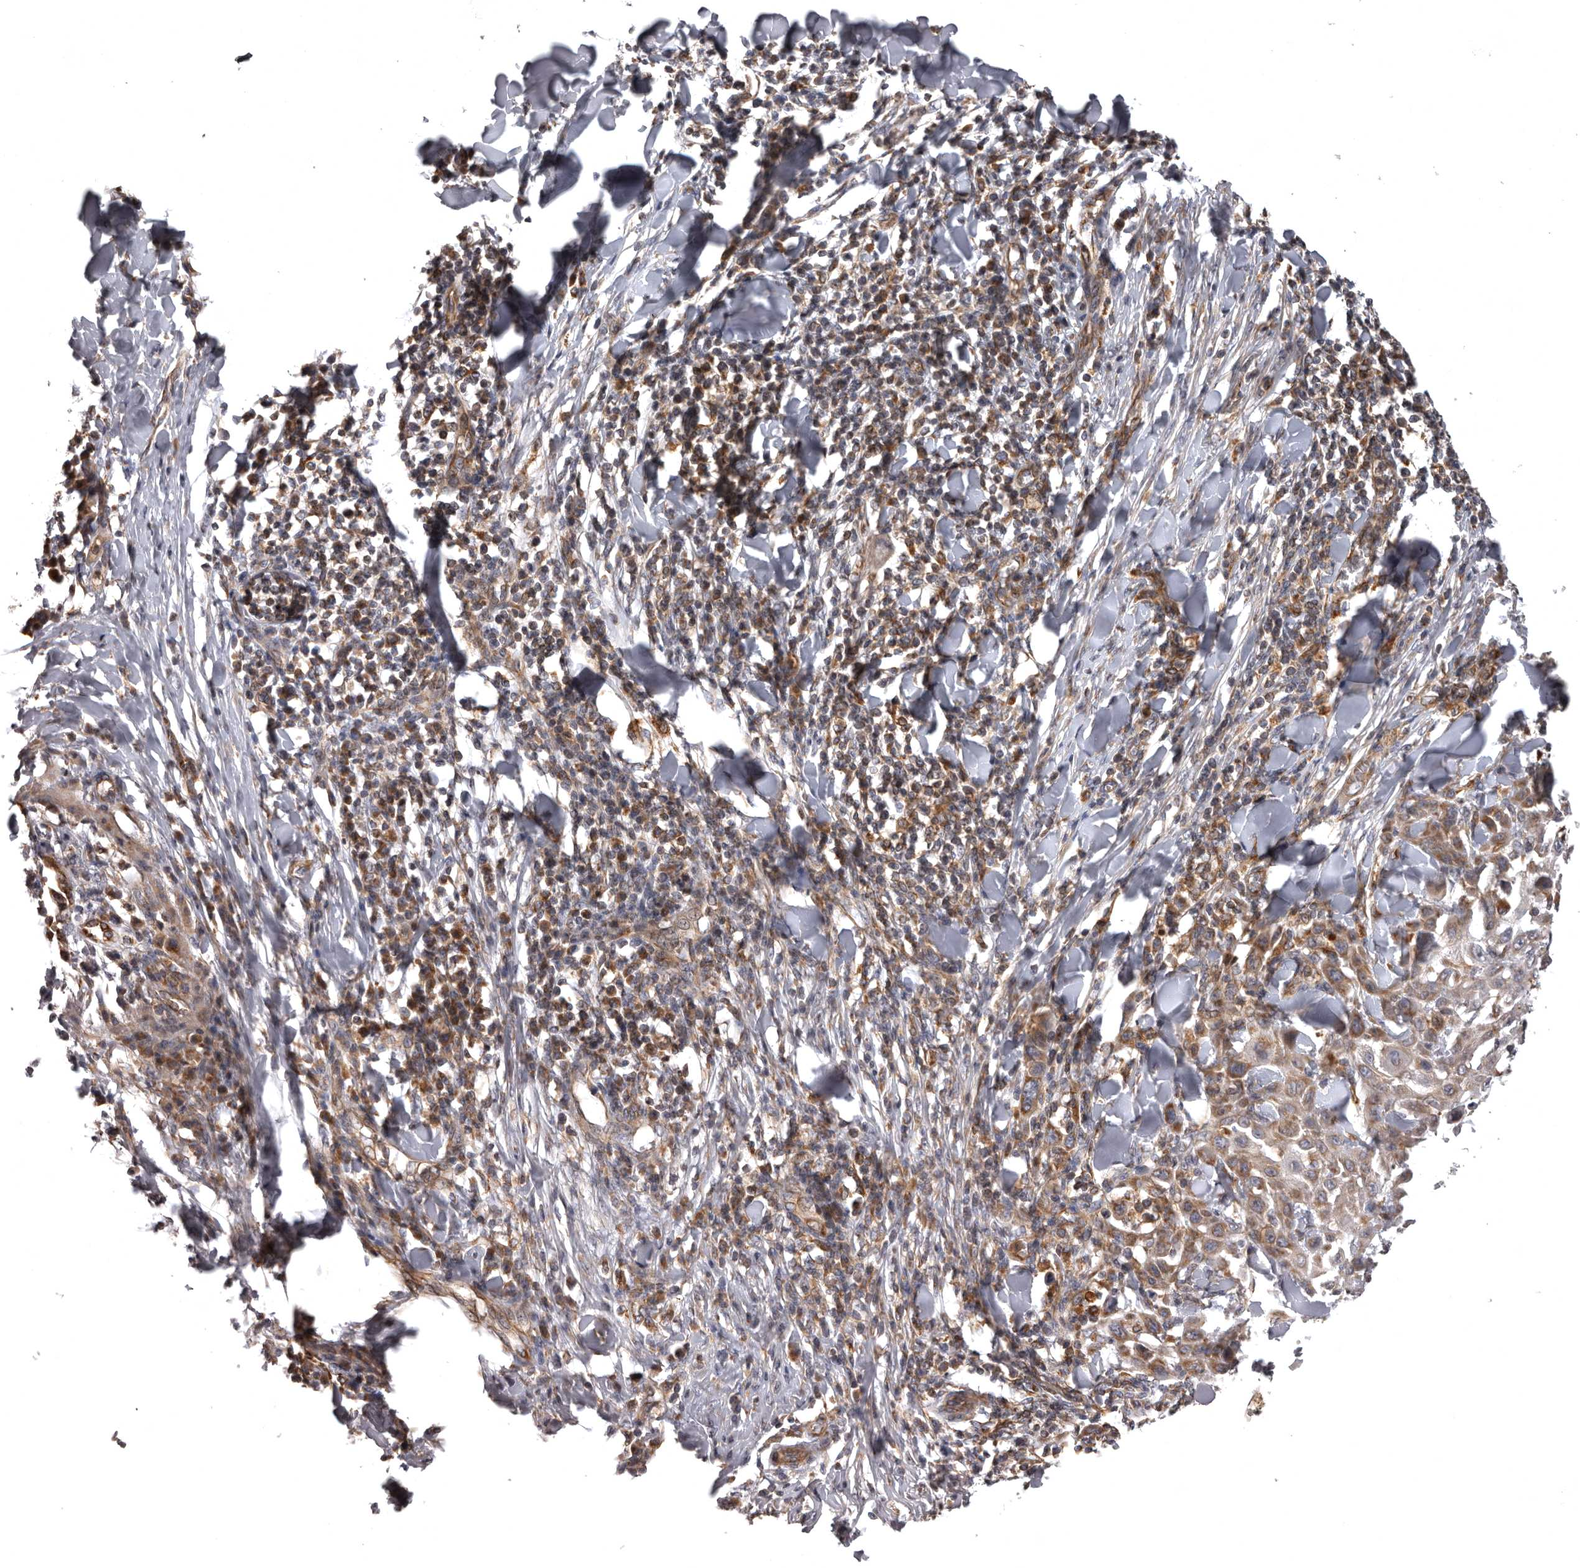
{"staining": {"intensity": "moderate", "quantity": ">75%", "location": "cytoplasmic/membranous"}, "tissue": "skin cancer", "cell_type": "Tumor cells", "image_type": "cancer", "snomed": [{"axis": "morphology", "description": "Squamous cell carcinoma, NOS"}, {"axis": "topography", "description": "Skin"}], "caption": "Skin cancer stained for a protein exhibits moderate cytoplasmic/membranous positivity in tumor cells. (brown staining indicates protein expression, while blue staining denotes nuclei).", "gene": "ADCY2", "patient": {"sex": "male", "age": 24}}